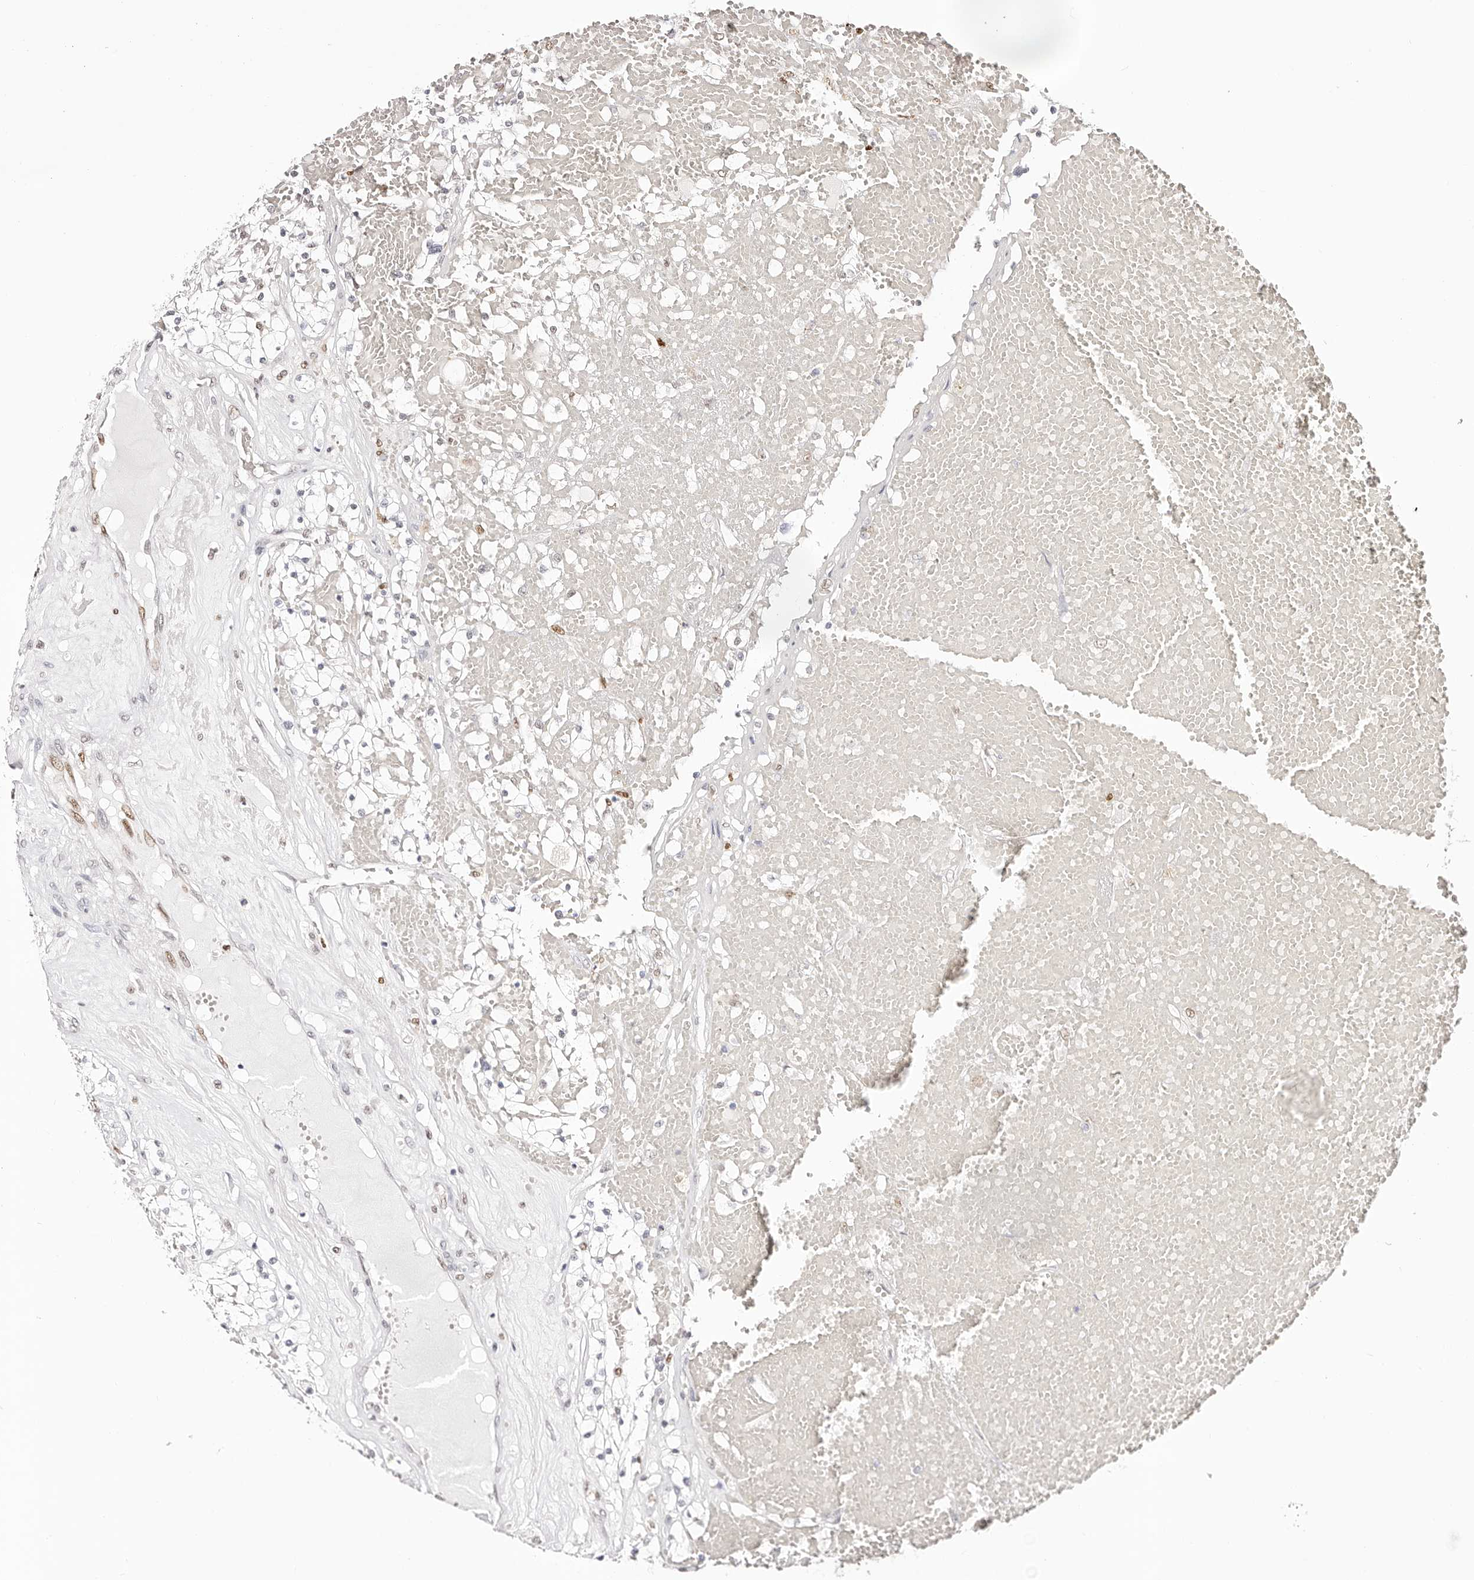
{"staining": {"intensity": "negative", "quantity": "none", "location": "none"}, "tissue": "renal cancer", "cell_type": "Tumor cells", "image_type": "cancer", "snomed": [{"axis": "morphology", "description": "Normal tissue, NOS"}, {"axis": "morphology", "description": "Adenocarcinoma, NOS"}, {"axis": "topography", "description": "Kidney"}], "caption": "The histopathology image shows no staining of tumor cells in renal adenocarcinoma.", "gene": "TKT", "patient": {"sex": "male", "age": 68}}